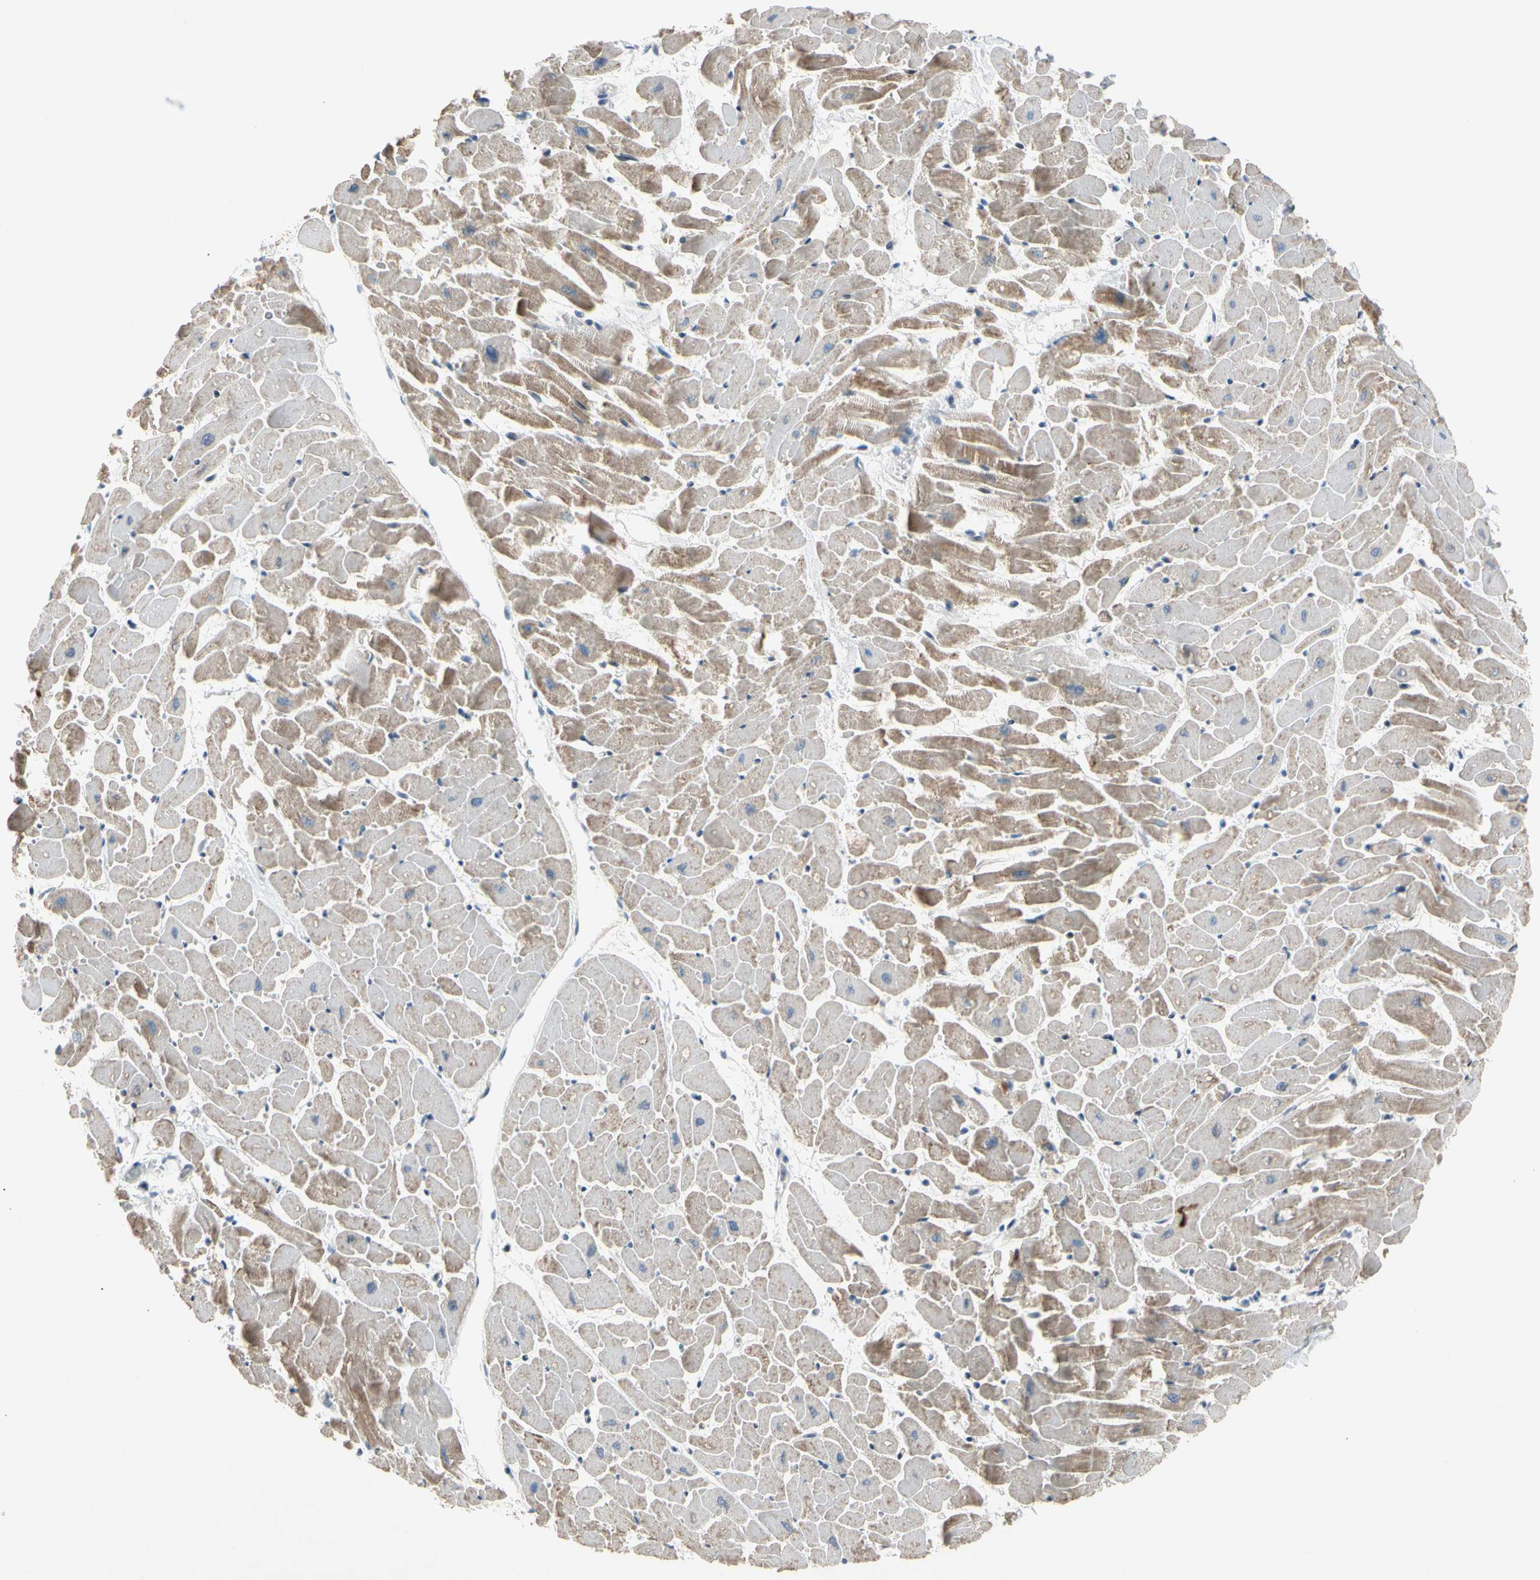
{"staining": {"intensity": "moderate", "quantity": "25%-75%", "location": "cytoplasmic/membranous"}, "tissue": "heart muscle", "cell_type": "Cardiomyocytes", "image_type": "normal", "snomed": [{"axis": "morphology", "description": "Normal tissue, NOS"}, {"axis": "topography", "description": "Heart"}], "caption": "The image exhibits immunohistochemical staining of benign heart muscle. There is moderate cytoplasmic/membranous staining is appreciated in about 25%-75% of cardiomyocytes. (DAB (3,3'-diaminobenzidine) = brown stain, brightfield microscopy at high magnification).", "gene": "MARK1", "patient": {"sex": "female", "age": 19}}